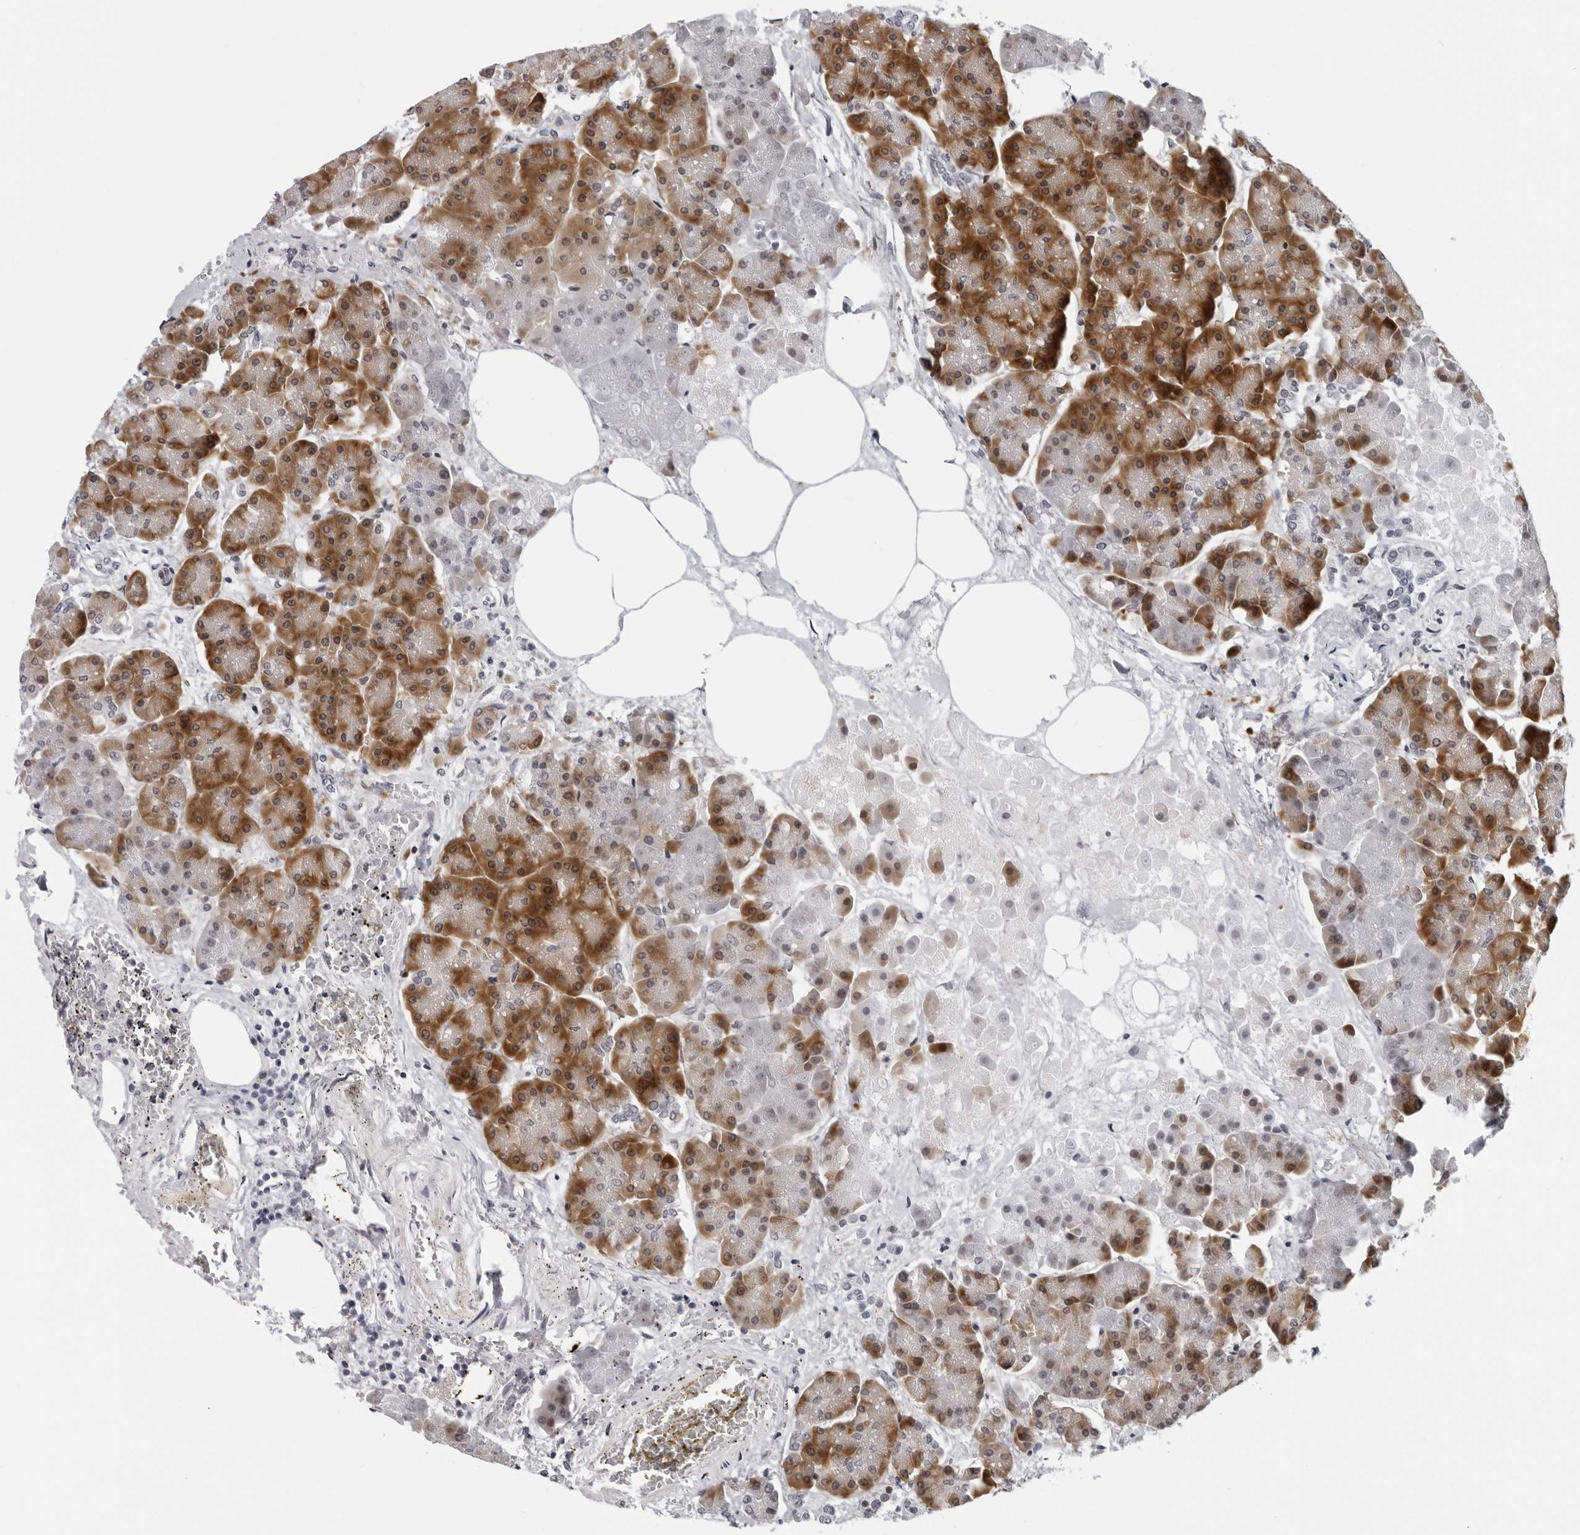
{"staining": {"intensity": "strong", "quantity": ">75%", "location": "cytoplasmic/membranous"}, "tissue": "pancreas", "cell_type": "Exocrine glandular cells", "image_type": "normal", "snomed": [{"axis": "morphology", "description": "Normal tissue, NOS"}, {"axis": "topography", "description": "Pancreas"}], "caption": "Immunohistochemistry histopathology image of unremarkable pancreas: pancreas stained using immunohistochemistry (IHC) demonstrates high levels of strong protein expression localized specifically in the cytoplasmic/membranous of exocrine glandular cells, appearing as a cytoplasmic/membranous brown color.", "gene": "PIP4K2C", "patient": {"sex": "female", "age": 70}}